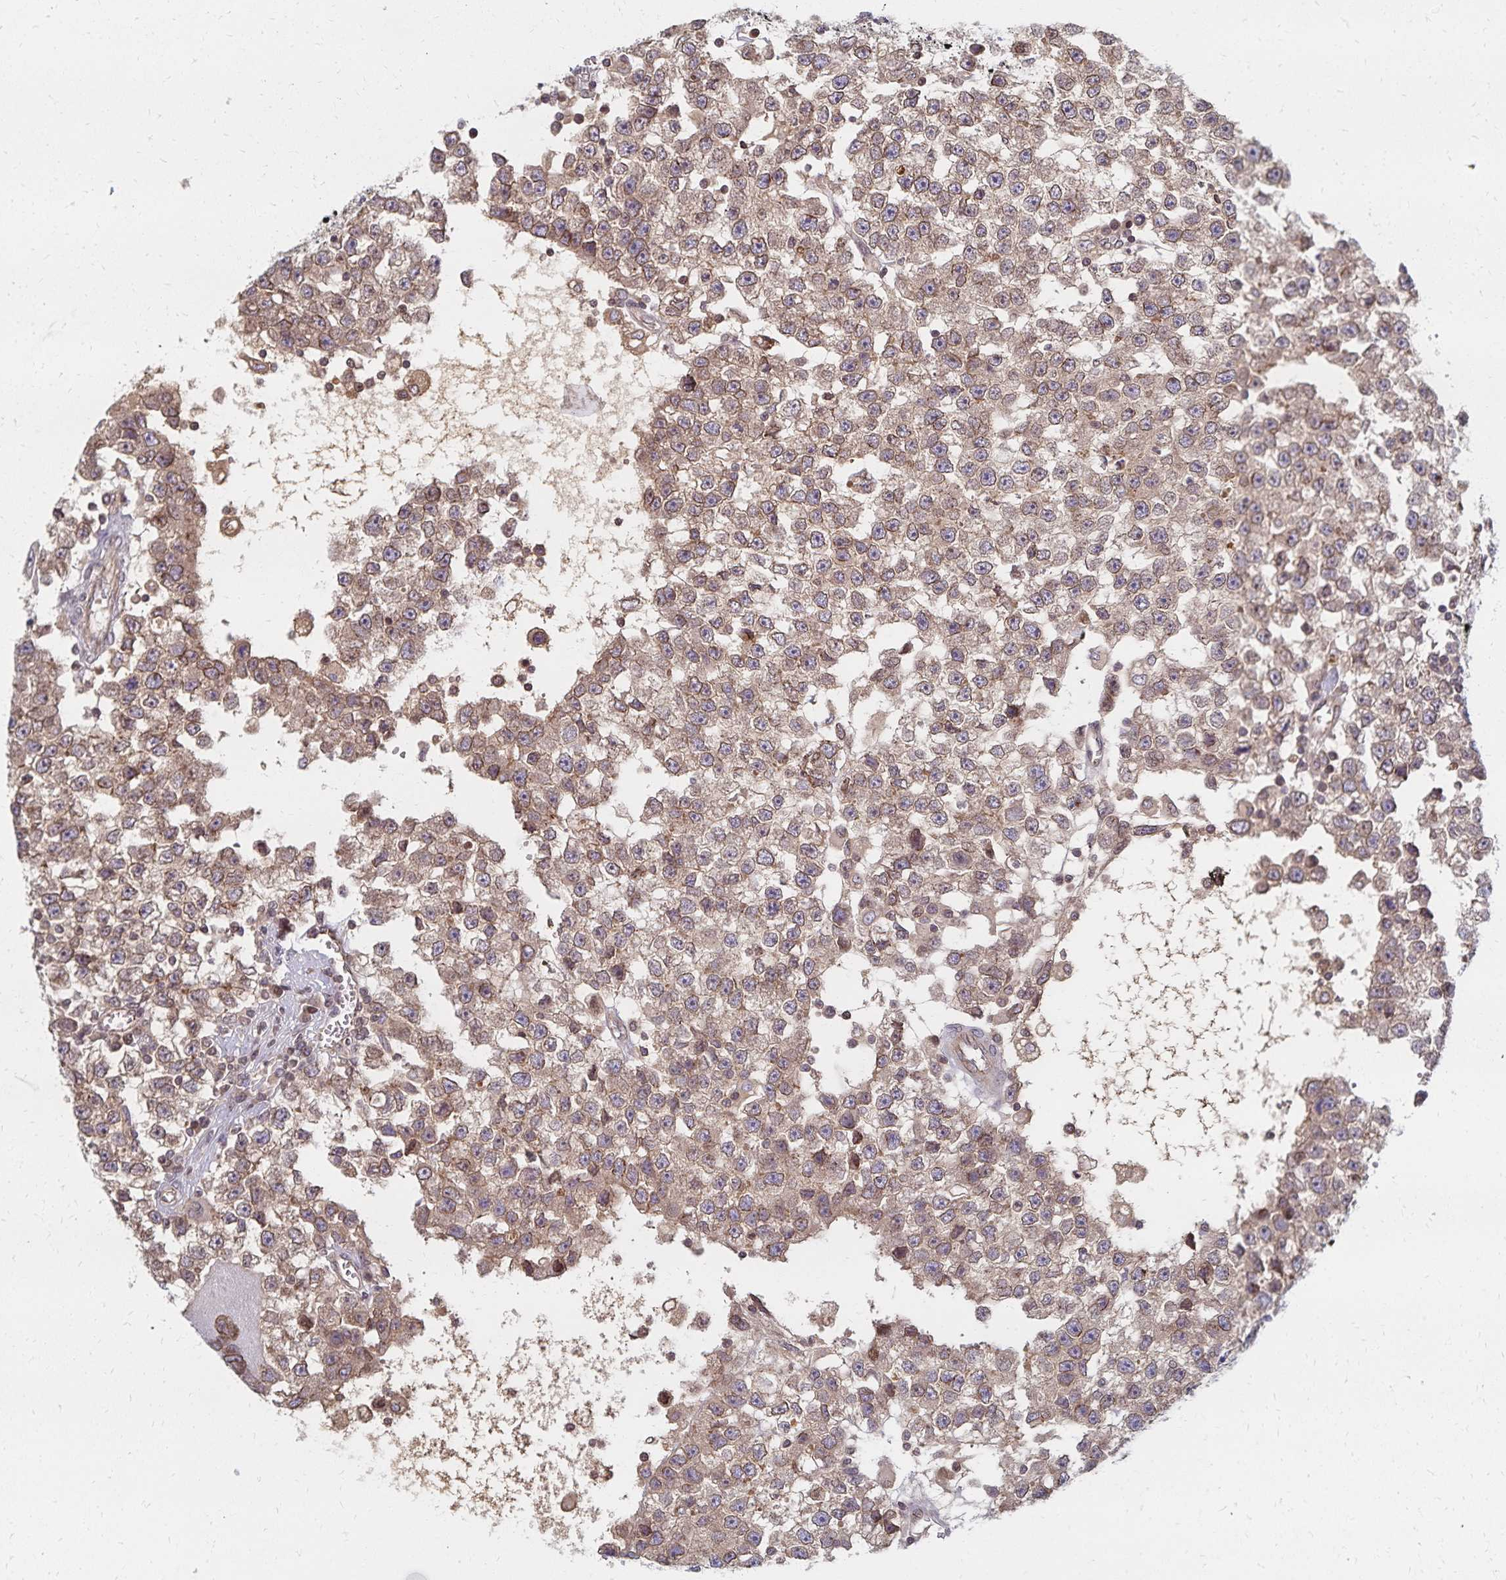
{"staining": {"intensity": "moderate", "quantity": ">75%", "location": "cytoplasmic/membranous,nuclear"}, "tissue": "testis cancer", "cell_type": "Tumor cells", "image_type": "cancer", "snomed": [{"axis": "morphology", "description": "Seminoma, NOS"}, {"axis": "topography", "description": "Testis"}], "caption": "Immunohistochemistry (IHC) photomicrograph of neoplastic tissue: testis cancer stained using immunohistochemistry (IHC) displays medium levels of moderate protein expression localized specifically in the cytoplasmic/membranous and nuclear of tumor cells, appearing as a cytoplasmic/membranous and nuclear brown color.", "gene": "RAB9B", "patient": {"sex": "male", "age": 34}}